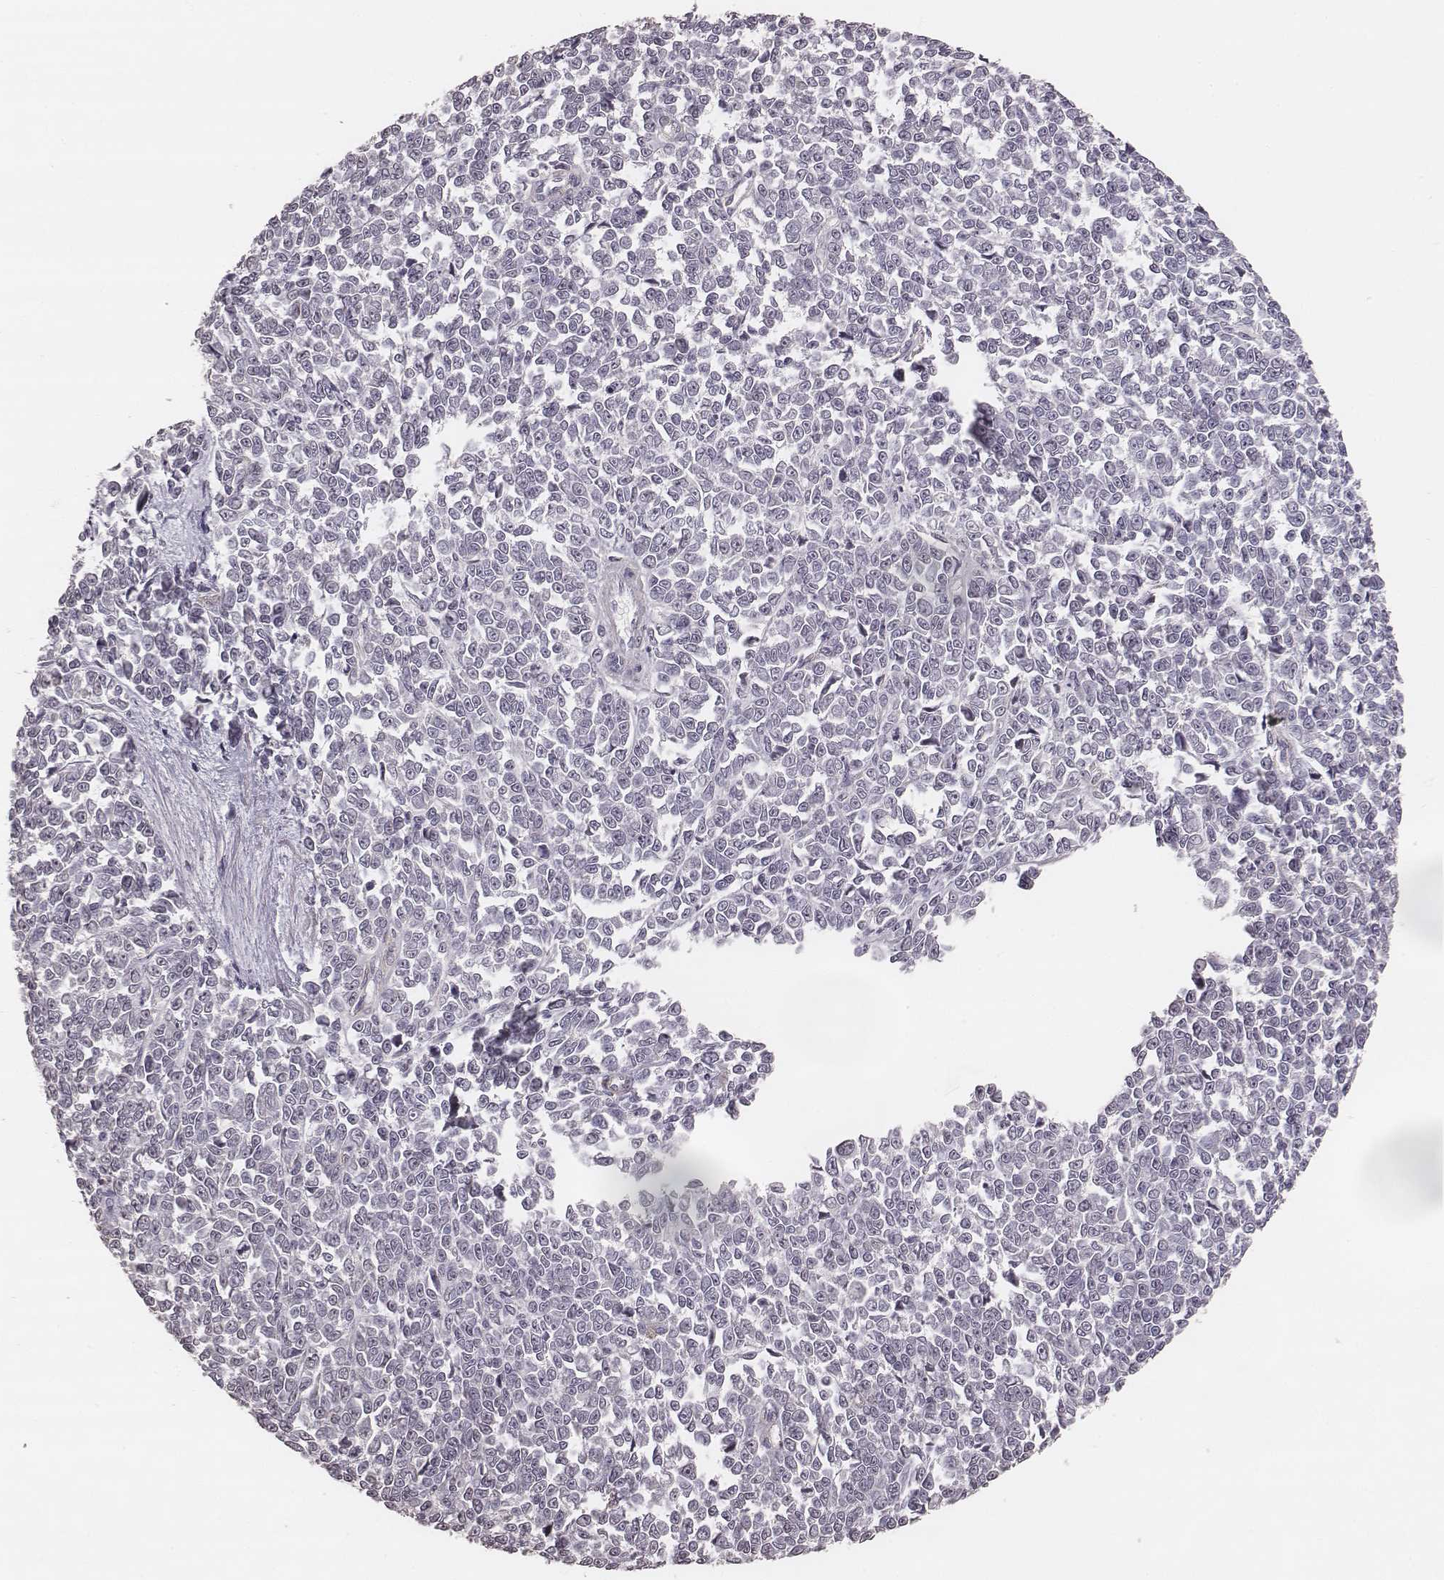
{"staining": {"intensity": "negative", "quantity": "none", "location": "none"}, "tissue": "melanoma", "cell_type": "Tumor cells", "image_type": "cancer", "snomed": [{"axis": "morphology", "description": "Malignant melanoma, NOS"}, {"axis": "topography", "description": "Skin"}], "caption": "This is a photomicrograph of immunohistochemistry (IHC) staining of malignant melanoma, which shows no expression in tumor cells.", "gene": "LY6K", "patient": {"sex": "female", "age": 95}}